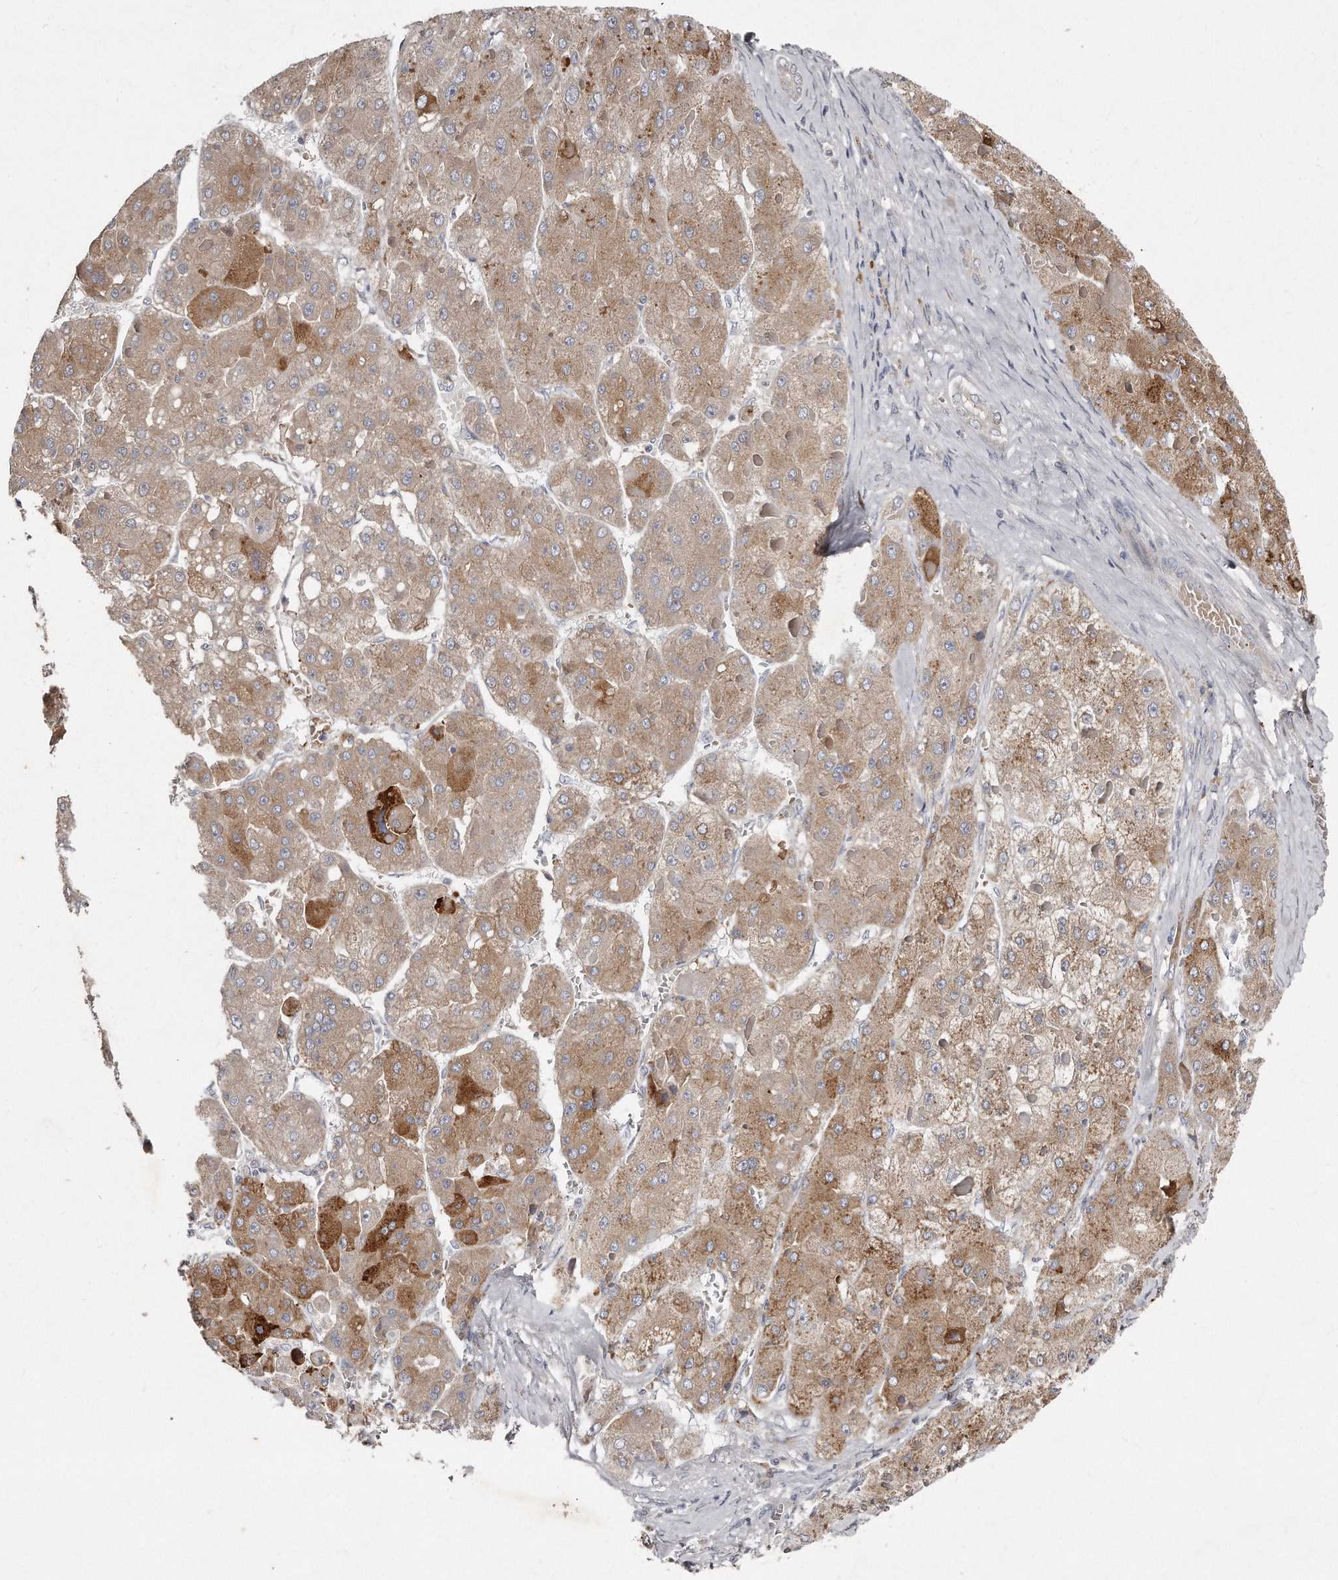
{"staining": {"intensity": "moderate", "quantity": ">75%", "location": "cytoplasmic/membranous"}, "tissue": "liver cancer", "cell_type": "Tumor cells", "image_type": "cancer", "snomed": [{"axis": "morphology", "description": "Carcinoma, Hepatocellular, NOS"}, {"axis": "topography", "description": "Liver"}], "caption": "DAB immunohistochemical staining of human hepatocellular carcinoma (liver) shows moderate cytoplasmic/membranous protein expression in approximately >75% of tumor cells. (DAB (3,3'-diaminobenzidine) IHC, brown staining for protein, blue staining for nuclei).", "gene": "TECR", "patient": {"sex": "female", "age": 73}}